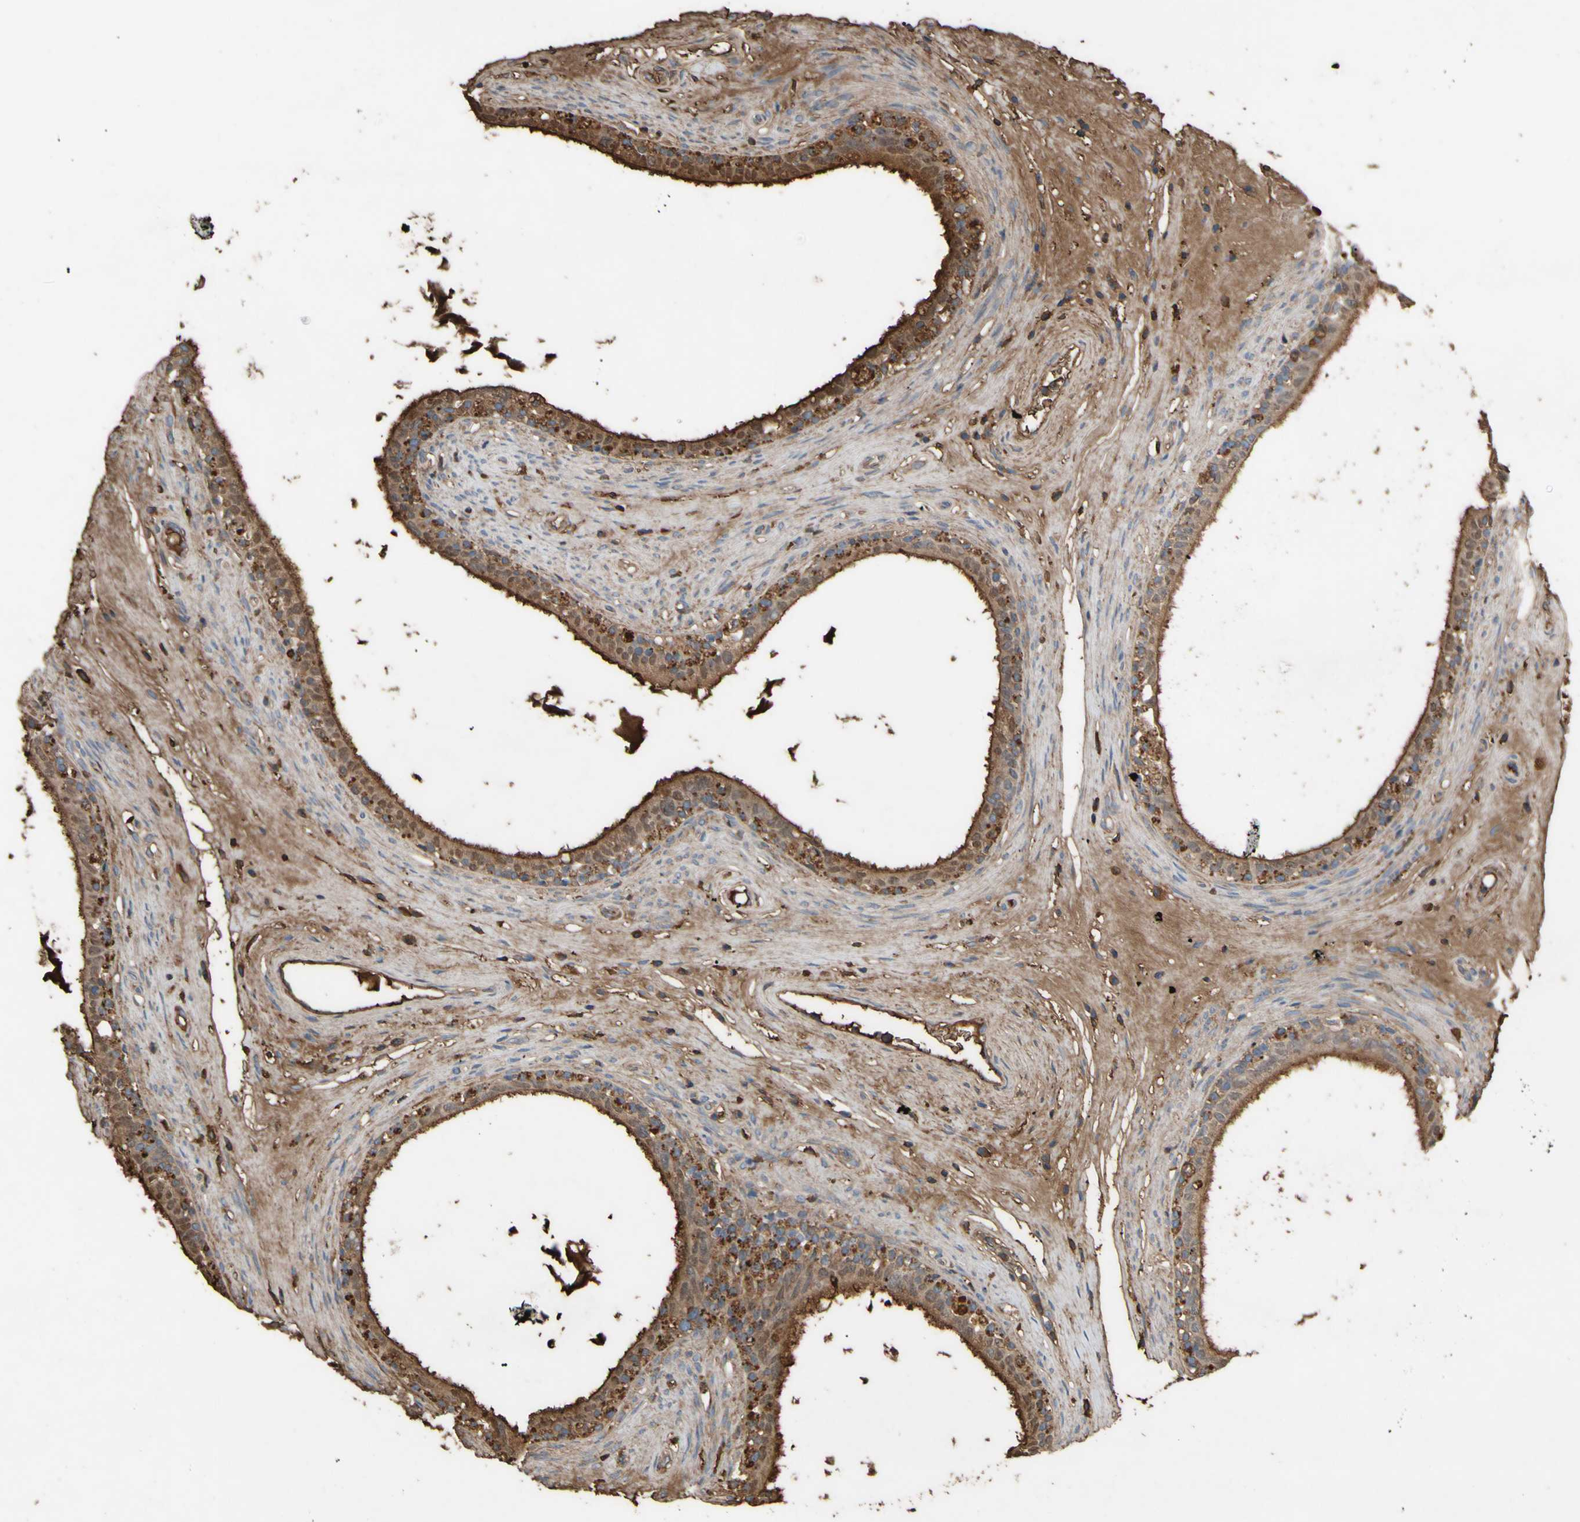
{"staining": {"intensity": "strong", "quantity": "25%-75%", "location": "cytoplasmic/membranous"}, "tissue": "epididymis", "cell_type": "Glandular cells", "image_type": "normal", "snomed": [{"axis": "morphology", "description": "Normal tissue, NOS"}, {"axis": "morphology", "description": "Inflammation, NOS"}, {"axis": "topography", "description": "Epididymis"}], "caption": "An image of epididymis stained for a protein reveals strong cytoplasmic/membranous brown staining in glandular cells. (Stains: DAB in brown, nuclei in blue, Microscopy: brightfield microscopy at high magnification).", "gene": "PTGDS", "patient": {"sex": "male", "age": 84}}